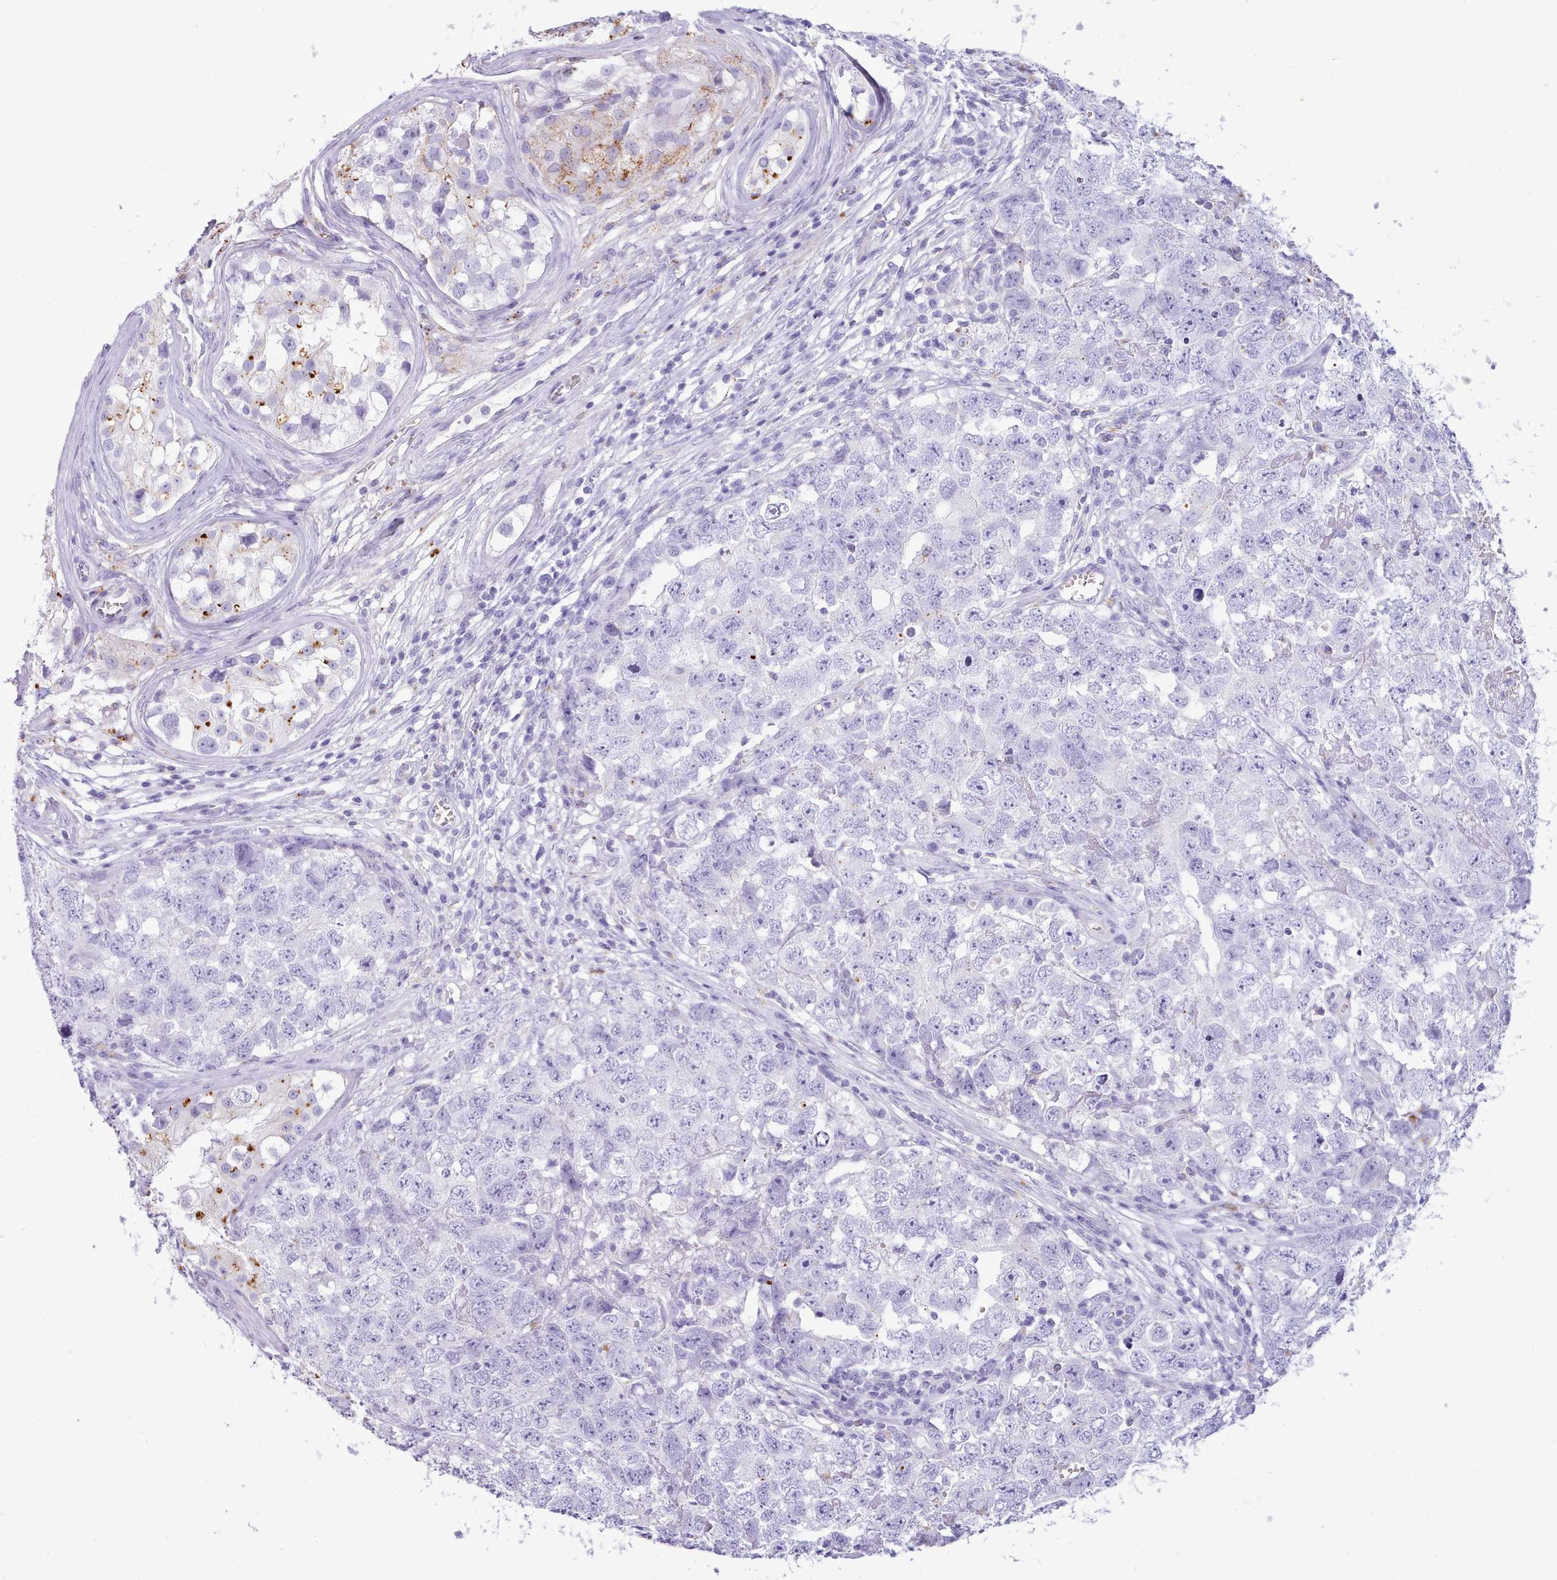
{"staining": {"intensity": "negative", "quantity": "none", "location": "none"}, "tissue": "testis cancer", "cell_type": "Tumor cells", "image_type": "cancer", "snomed": [{"axis": "morphology", "description": "Carcinoma, Embryonal, NOS"}, {"axis": "topography", "description": "Testis"}], "caption": "DAB immunohistochemical staining of human testis cancer displays no significant staining in tumor cells.", "gene": "GAA", "patient": {"sex": "male", "age": 22}}